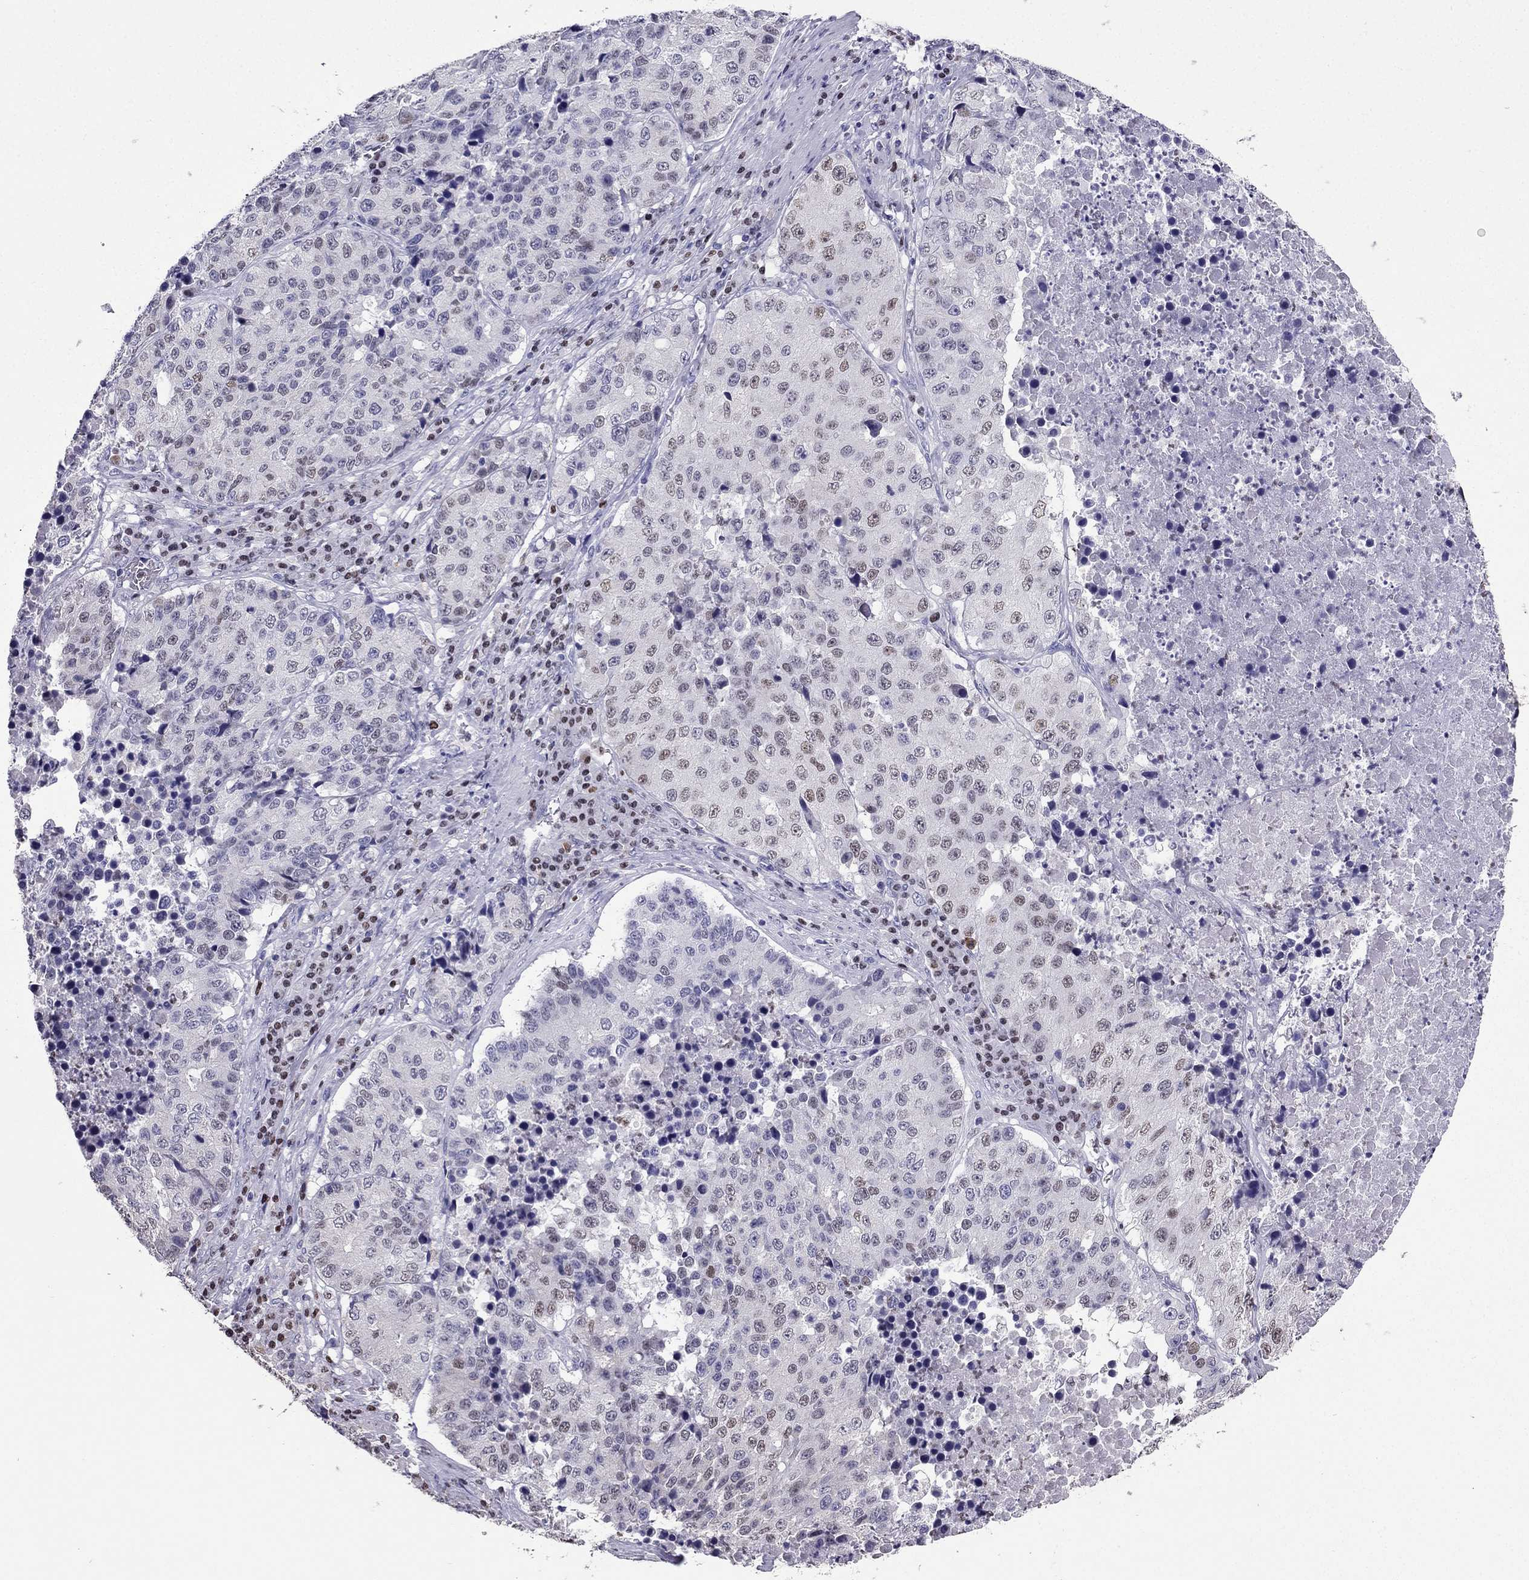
{"staining": {"intensity": "weak", "quantity": "<25%", "location": "nuclear"}, "tissue": "stomach cancer", "cell_type": "Tumor cells", "image_type": "cancer", "snomed": [{"axis": "morphology", "description": "Adenocarcinoma, NOS"}, {"axis": "topography", "description": "Stomach"}], "caption": "This histopathology image is of stomach cancer stained with immunohistochemistry to label a protein in brown with the nuclei are counter-stained blue. There is no positivity in tumor cells.", "gene": "ARID3A", "patient": {"sex": "male", "age": 71}}